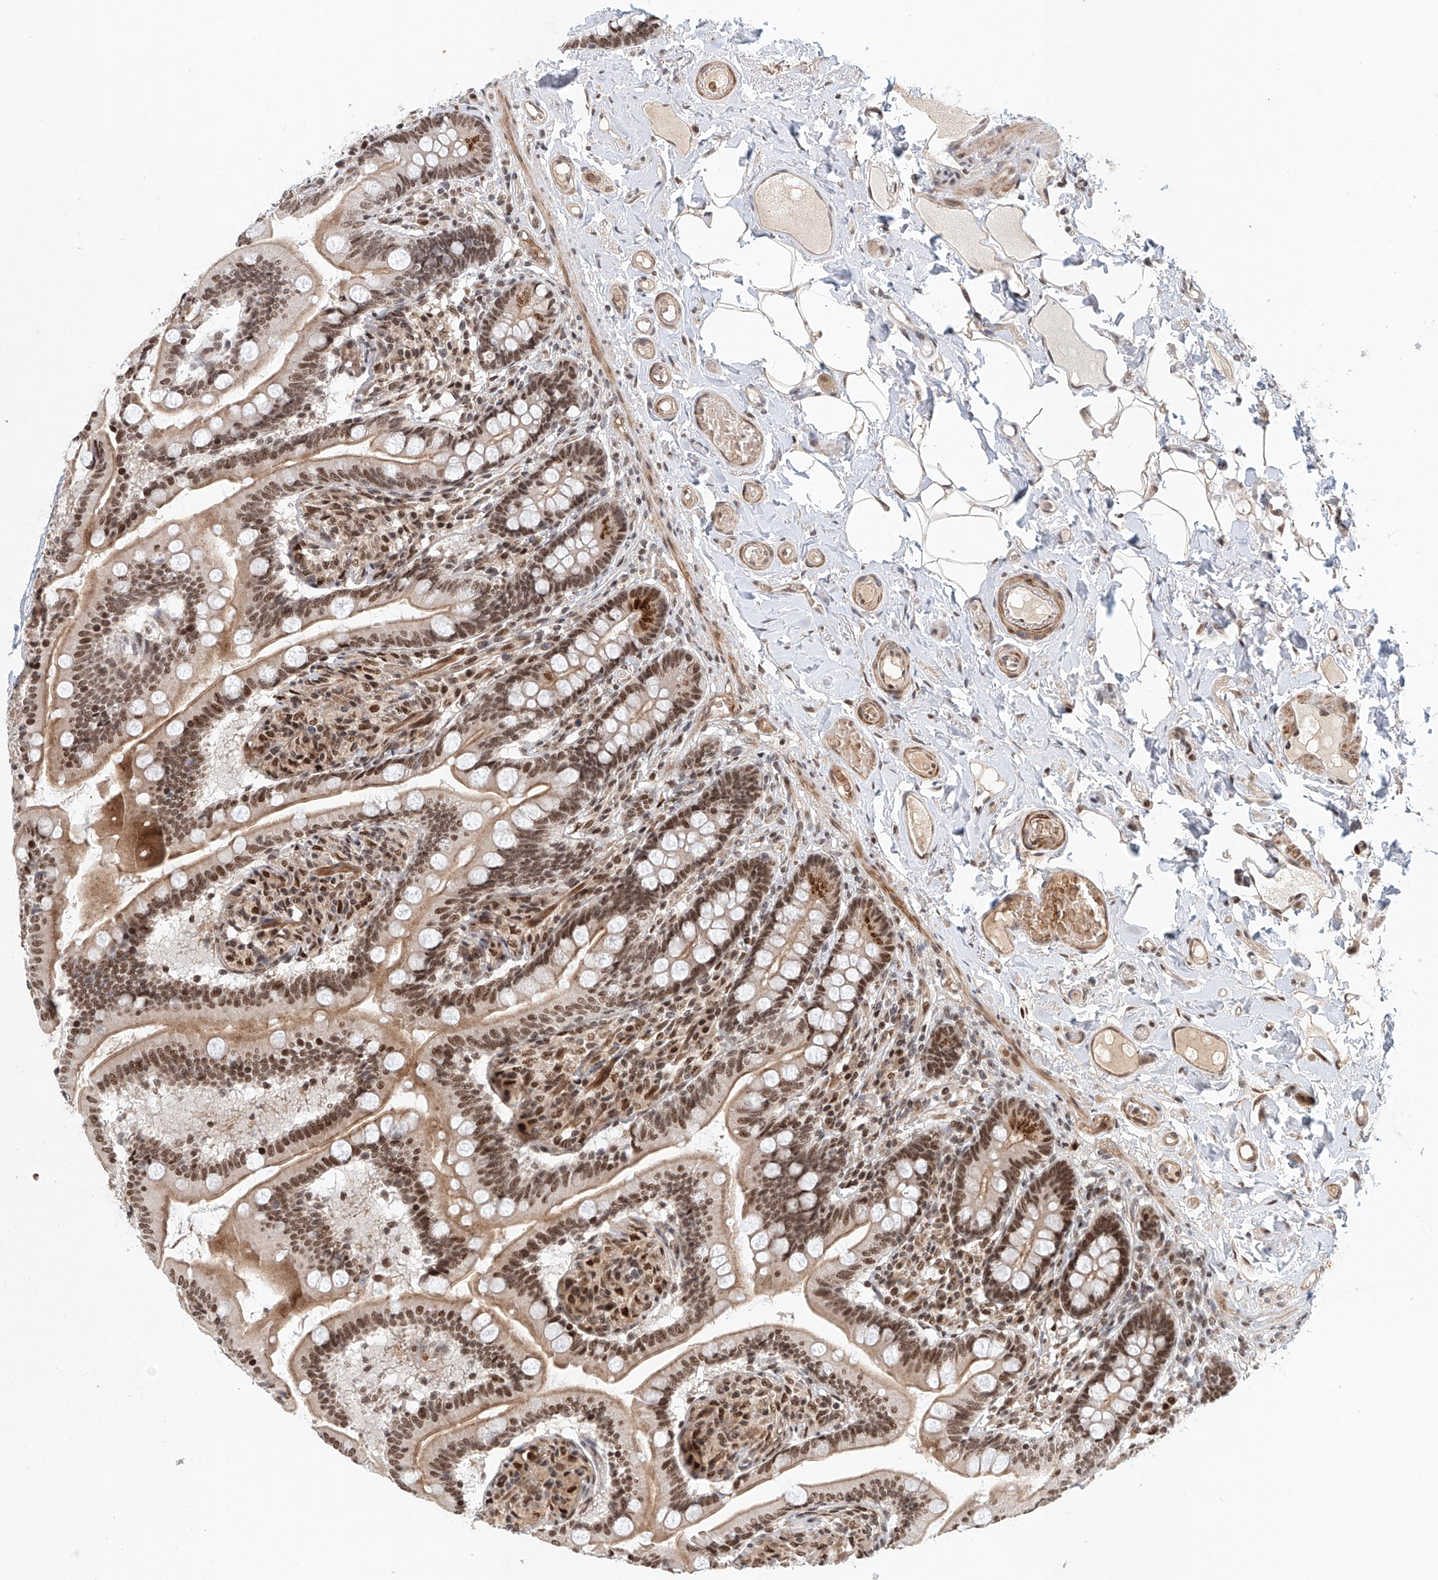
{"staining": {"intensity": "moderate", "quantity": ">75%", "location": "cytoplasmic/membranous,nuclear"}, "tissue": "small intestine", "cell_type": "Glandular cells", "image_type": "normal", "snomed": [{"axis": "morphology", "description": "Normal tissue, NOS"}, {"axis": "topography", "description": "Small intestine"}], "caption": "Immunohistochemistry (IHC) histopathology image of normal small intestine: human small intestine stained using immunohistochemistry exhibits medium levels of moderate protein expression localized specifically in the cytoplasmic/membranous,nuclear of glandular cells, appearing as a cytoplasmic/membranous,nuclear brown color.", "gene": "ZNF470", "patient": {"sex": "female", "age": 64}}